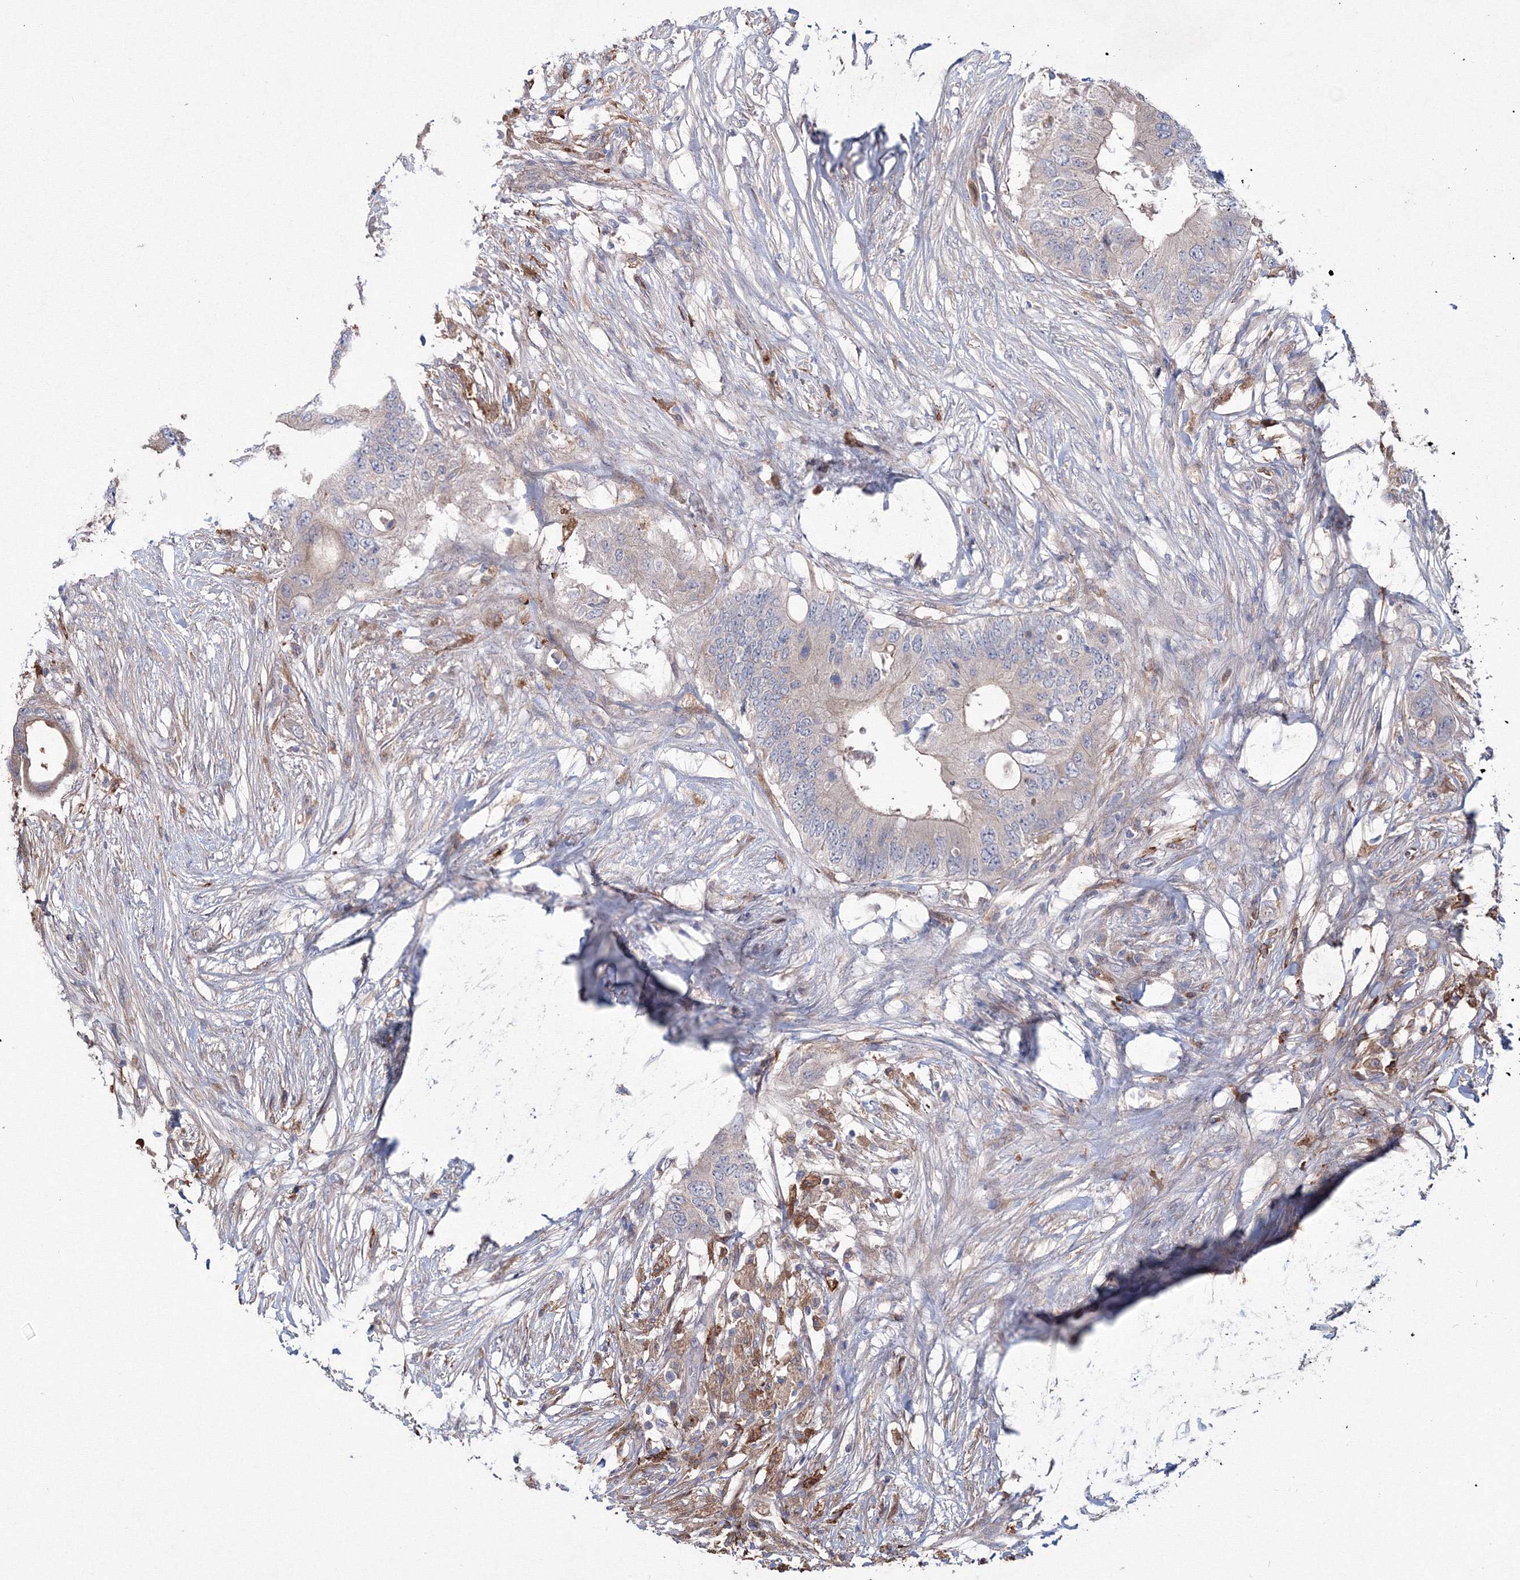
{"staining": {"intensity": "weak", "quantity": "<25%", "location": "cytoplasmic/membranous"}, "tissue": "colorectal cancer", "cell_type": "Tumor cells", "image_type": "cancer", "snomed": [{"axis": "morphology", "description": "Adenocarcinoma, NOS"}, {"axis": "topography", "description": "Colon"}], "caption": "IHC image of neoplastic tissue: colorectal cancer (adenocarcinoma) stained with DAB (3,3'-diaminobenzidine) demonstrates no significant protein positivity in tumor cells.", "gene": "RANBP3L", "patient": {"sex": "male", "age": 71}}